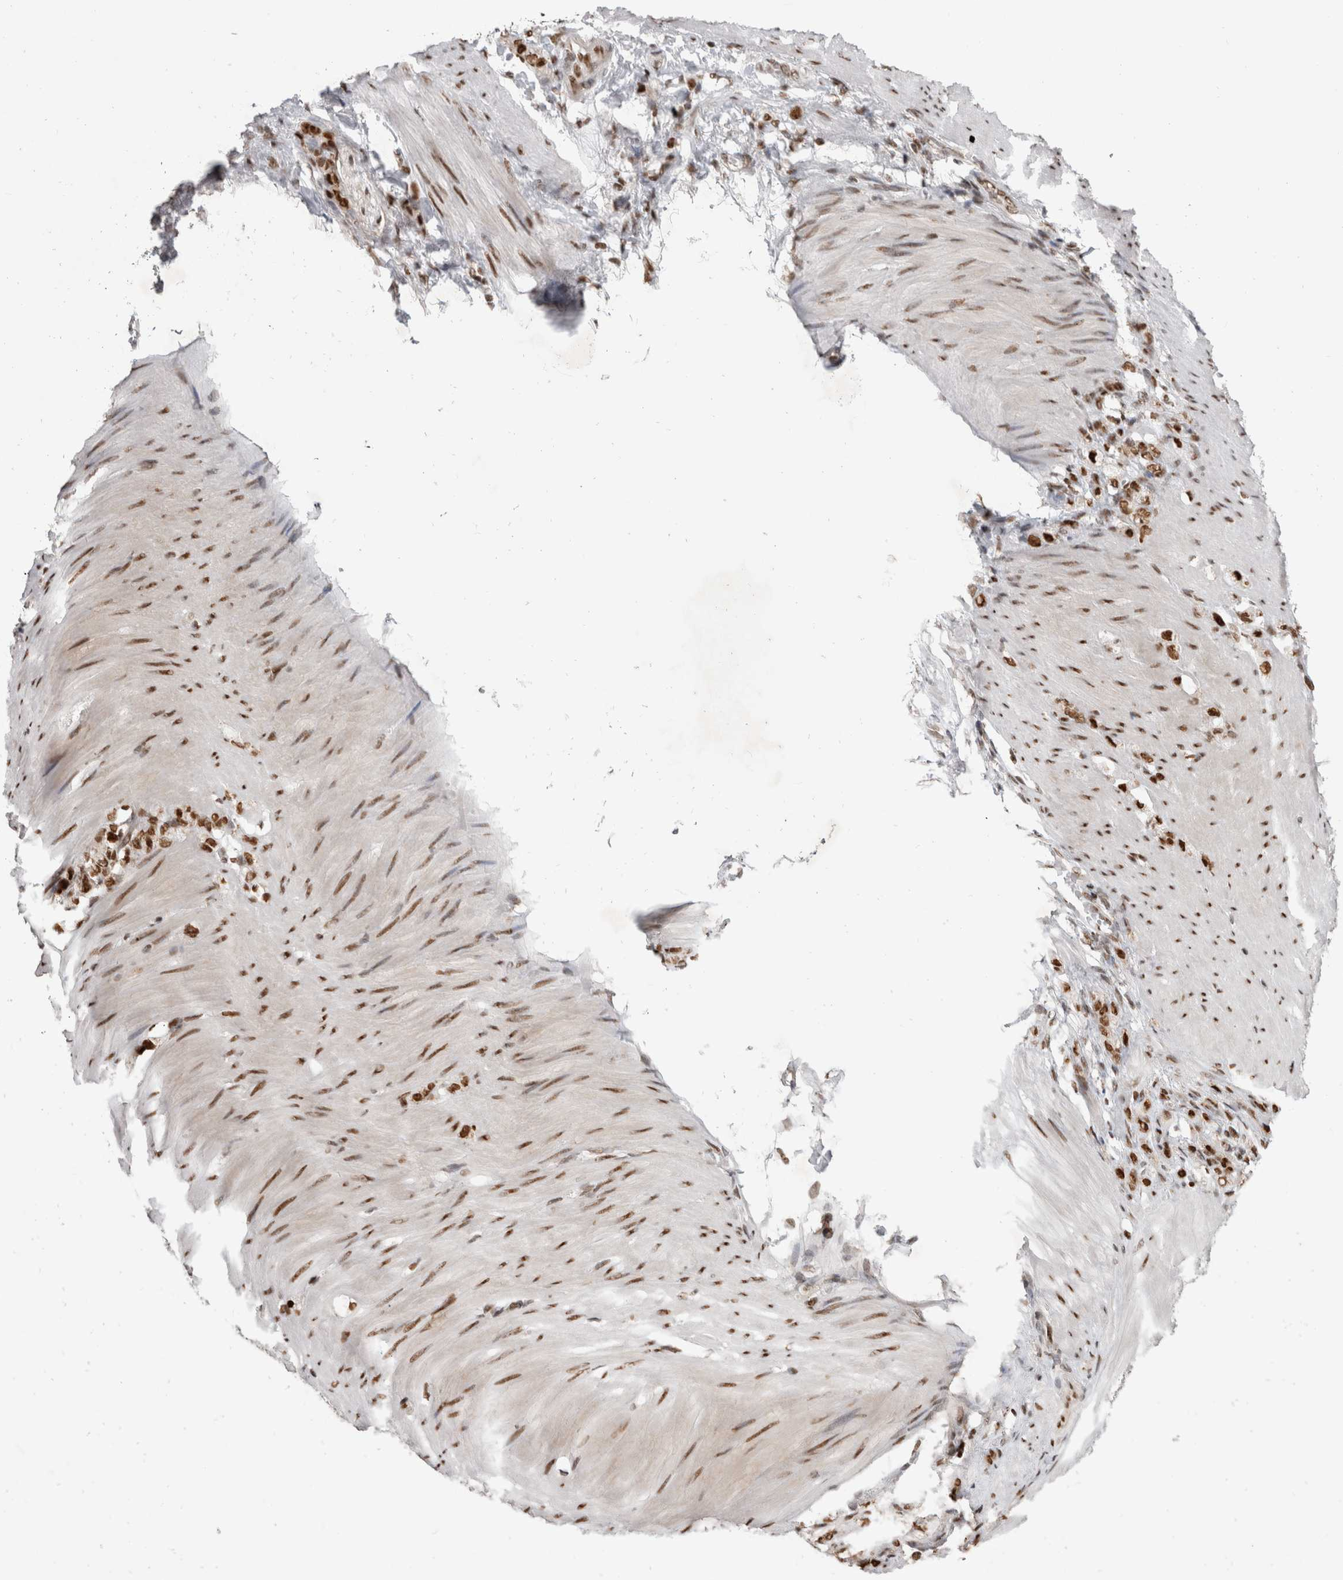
{"staining": {"intensity": "strong", "quantity": ">75%", "location": "nuclear"}, "tissue": "stomach cancer", "cell_type": "Tumor cells", "image_type": "cancer", "snomed": [{"axis": "morphology", "description": "Normal tissue, NOS"}, {"axis": "morphology", "description": "Adenocarcinoma, NOS"}, {"axis": "topography", "description": "Stomach"}], "caption": "About >75% of tumor cells in stomach cancer (adenocarcinoma) display strong nuclear protein expression as visualized by brown immunohistochemical staining.", "gene": "EYA2", "patient": {"sex": "male", "age": 82}}